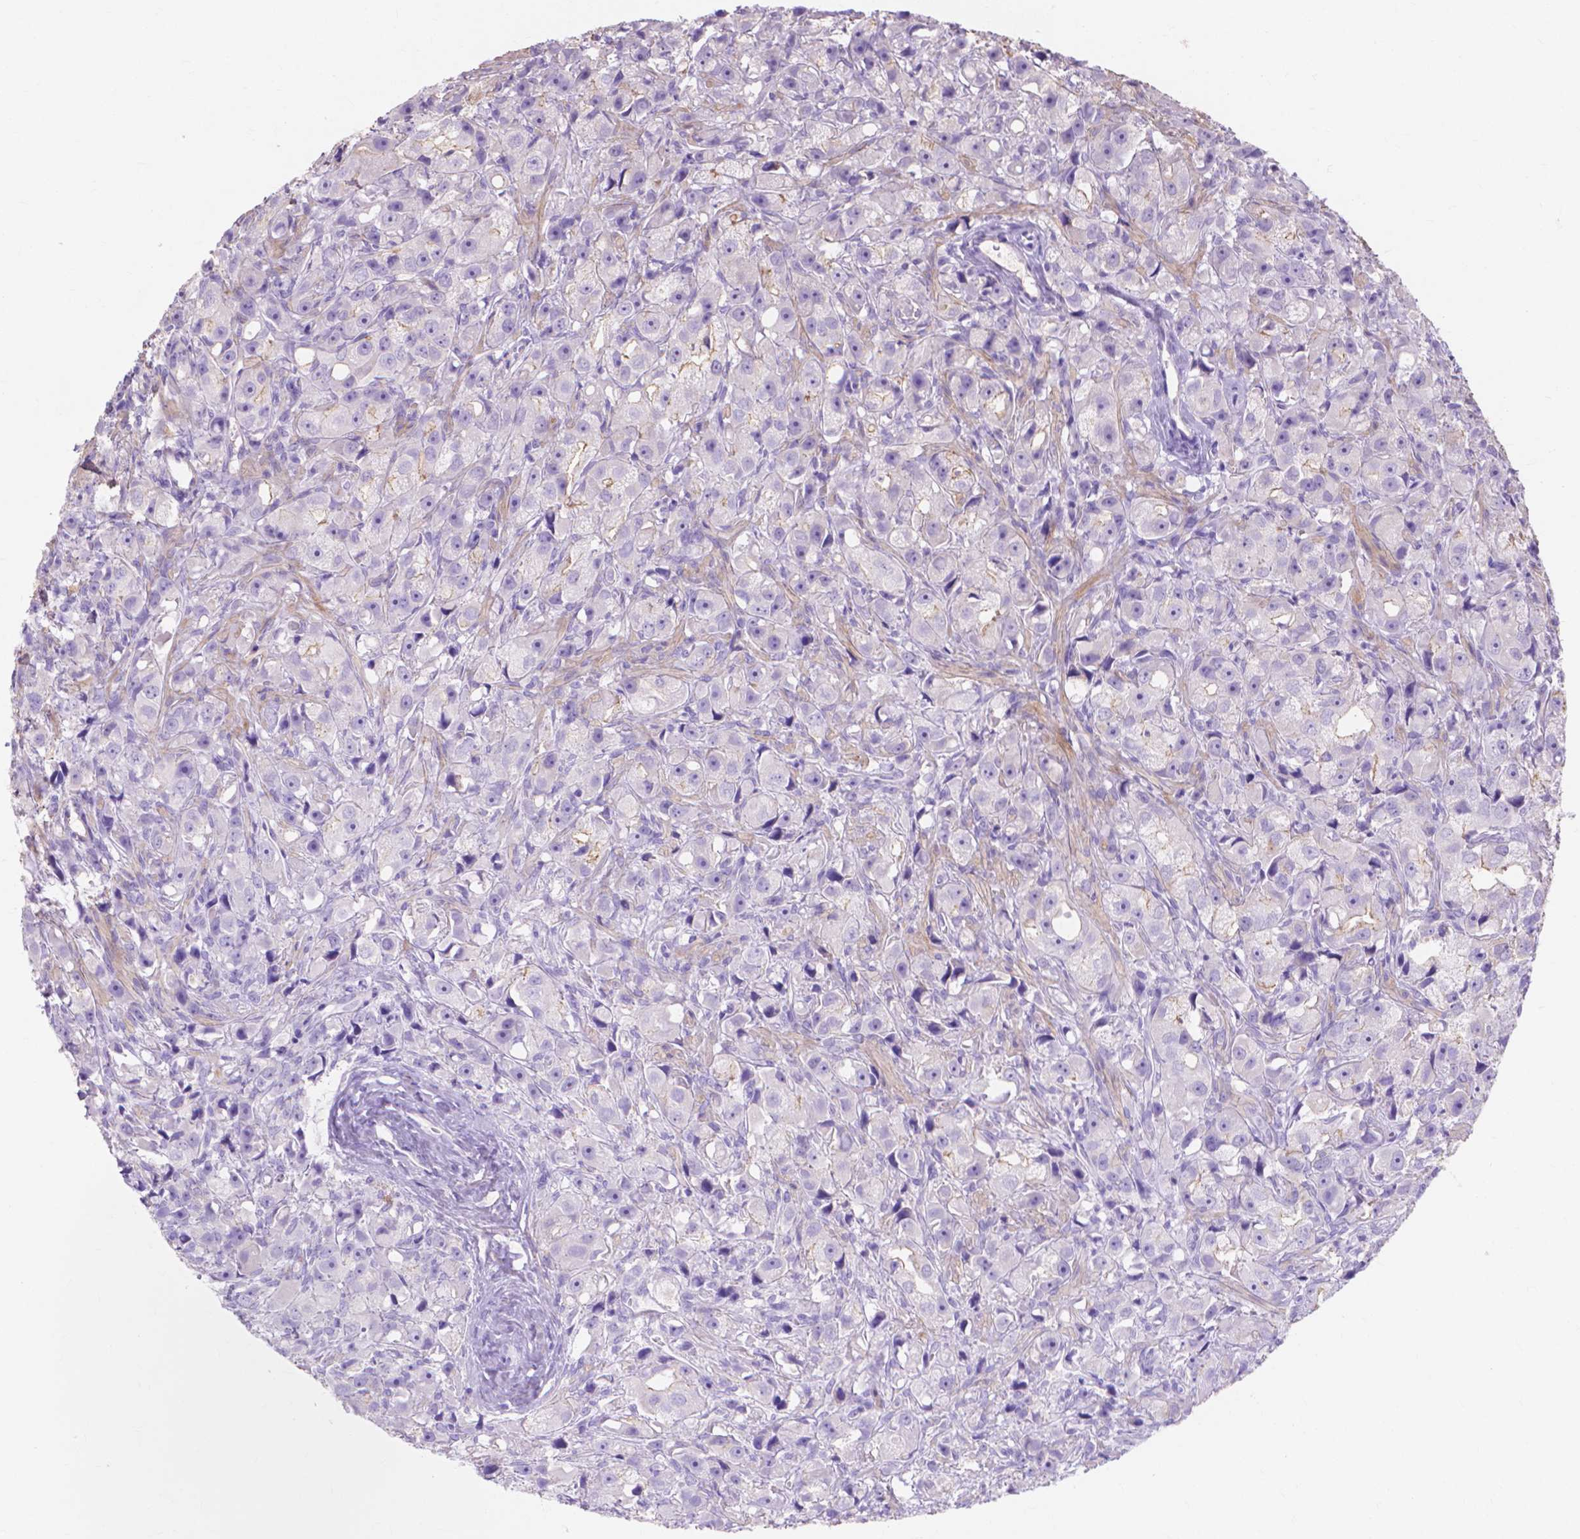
{"staining": {"intensity": "negative", "quantity": "none", "location": "none"}, "tissue": "prostate cancer", "cell_type": "Tumor cells", "image_type": "cancer", "snomed": [{"axis": "morphology", "description": "Adenocarcinoma, High grade"}, {"axis": "topography", "description": "Prostate"}], "caption": "Prostate cancer was stained to show a protein in brown. There is no significant staining in tumor cells.", "gene": "MBLAC1", "patient": {"sex": "male", "age": 75}}